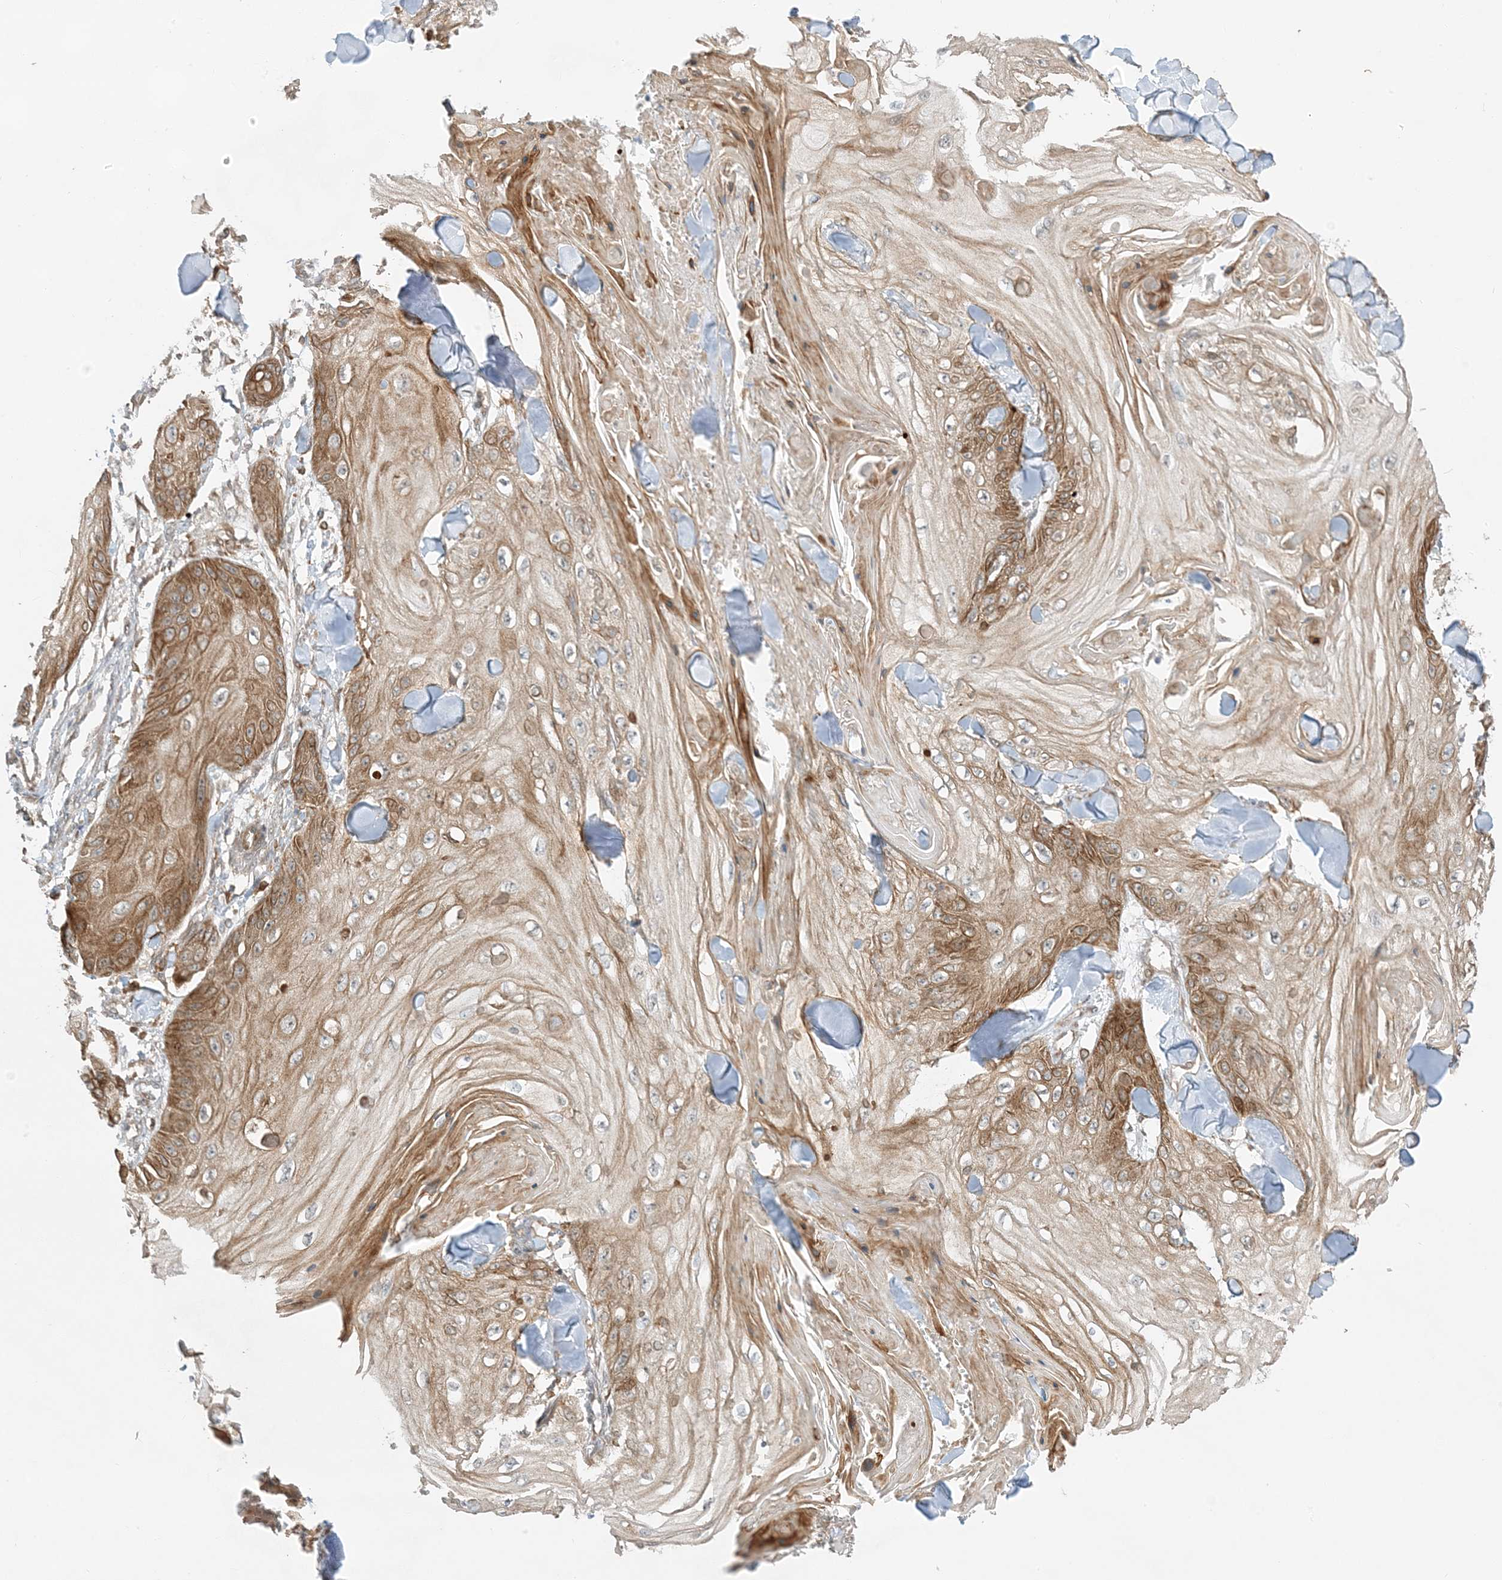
{"staining": {"intensity": "moderate", "quantity": ">75%", "location": "cytoplasmic/membranous"}, "tissue": "skin cancer", "cell_type": "Tumor cells", "image_type": "cancer", "snomed": [{"axis": "morphology", "description": "Squamous cell carcinoma, NOS"}, {"axis": "topography", "description": "Skin"}], "caption": "Skin squamous cell carcinoma stained for a protein demonstrates moderate cytoplasmic/membranous positivity in tumor cells.", "gene": "SCARF2", "patient": {"sex": "male", "age": 74}}